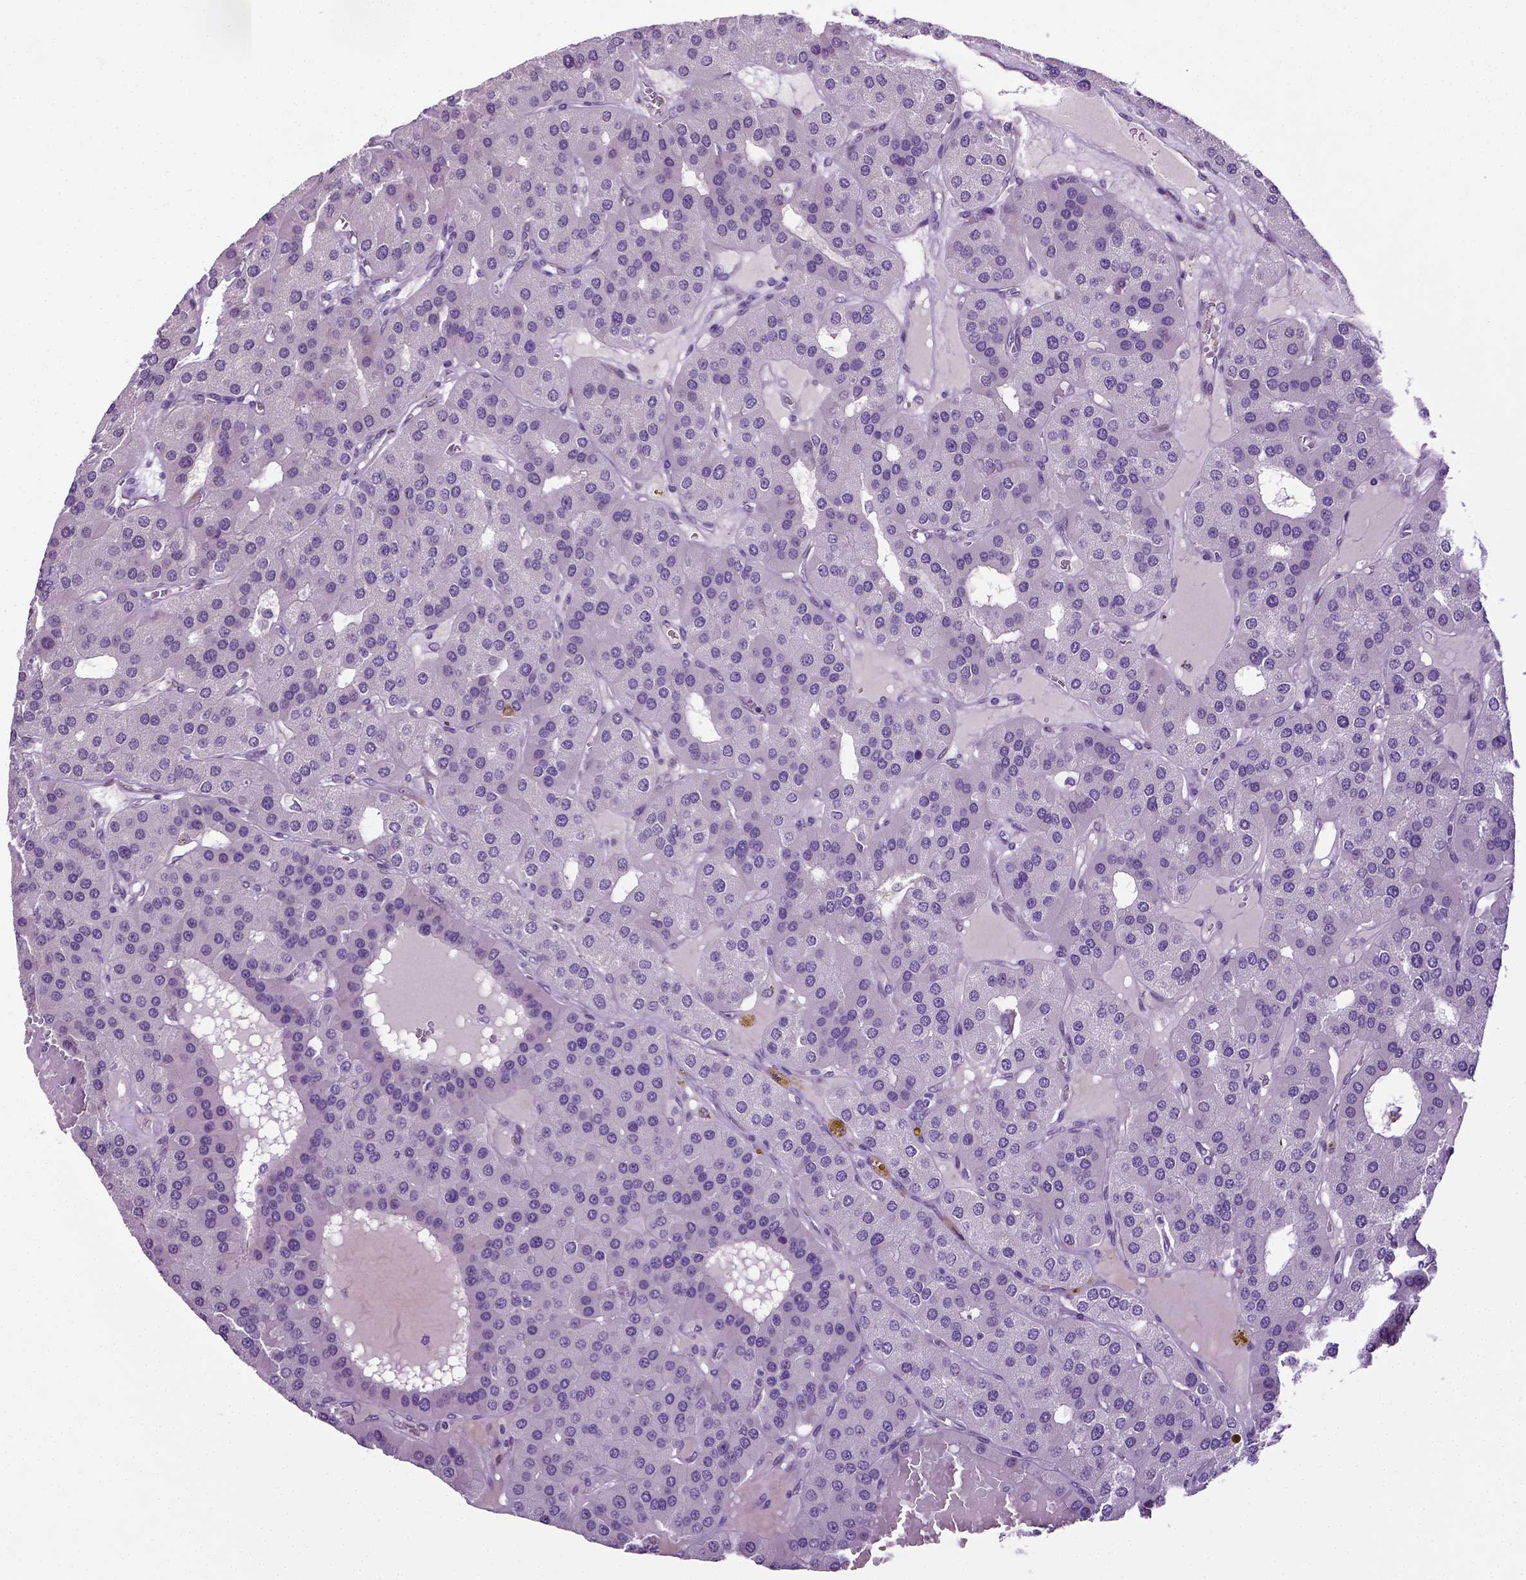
{"staining": {"intensity": "negative", "quantity": "none", "location": "none"}, "tissue": "parathyroid gland", "cell_type": "Glandular cells", "image_type": "normal", "snomed": [{"axis": "morphology", "description": "Normal tissue, NOS"}, {"axis": "morphology", "description": "Adenoma, NOS"}, {"axis": "topography", "description": "Parathyroid gland"}], "caption": "Protein analysis of normal parathyroid gland displays no significant expression in glandular cells.", "gene": "PTGER3", "patient": {"sex": "female", "age": 86}}